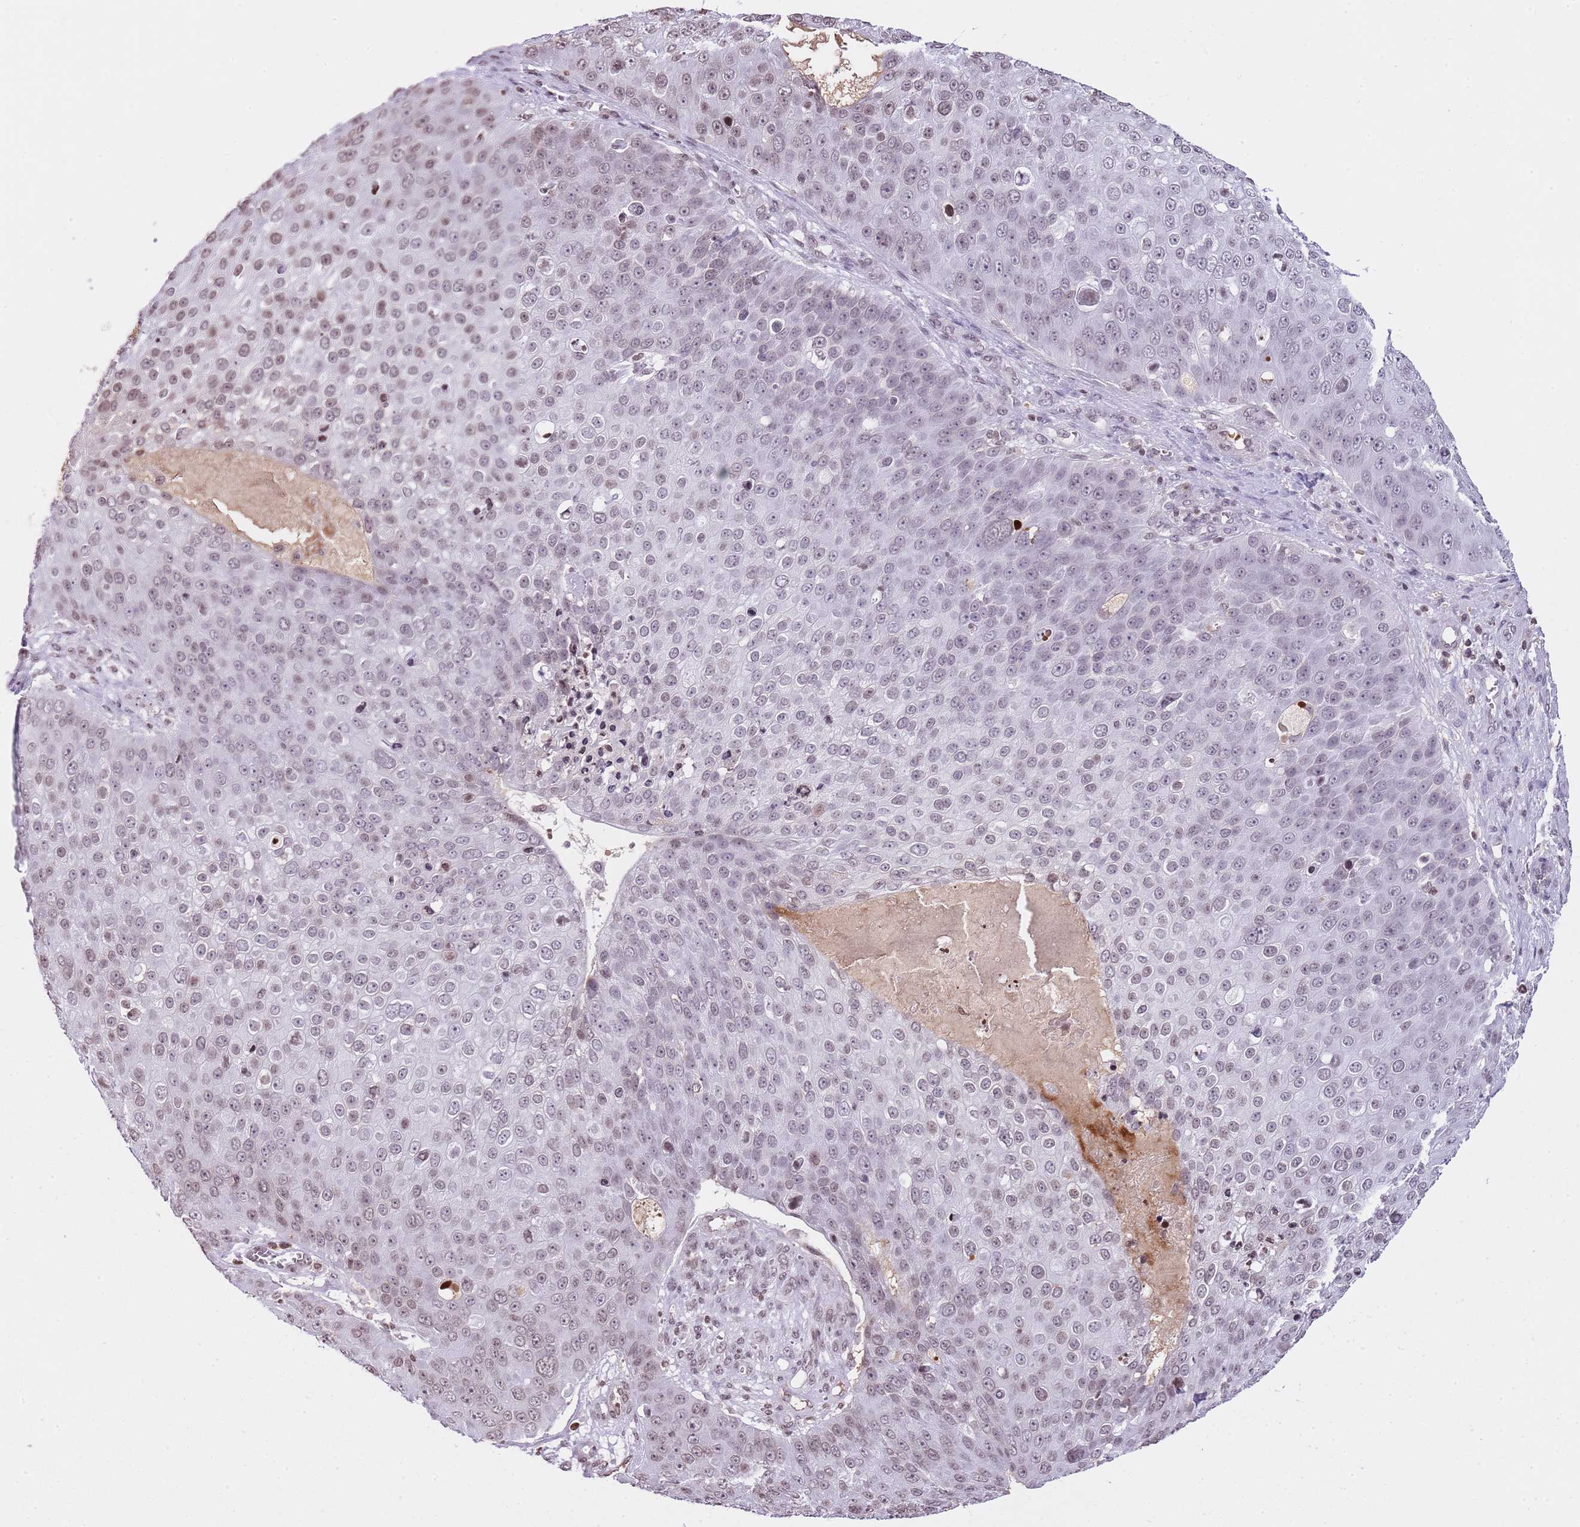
{"staining": {"intensity": "weak", "quantity": "25%-75%", "location": "nuclear"}, "tissue": "skin cancer", "cell_type": "Tumor cells", "image_type": "cancer", "snomed": [{"axis": "morphology", "description": "Squamous cell carcinoma, NOS"}, {"axis": "topography", "description": "Skin"}], "caption": "Approximately 25%-75% of tumor cells in human squamous cell carcinoma (skin) reveal weak nuclear protein staining as visualized by brown immunohistochemical staining.", "gene": "KPNA3", "patient": {"sex": "male", "age": 71}}